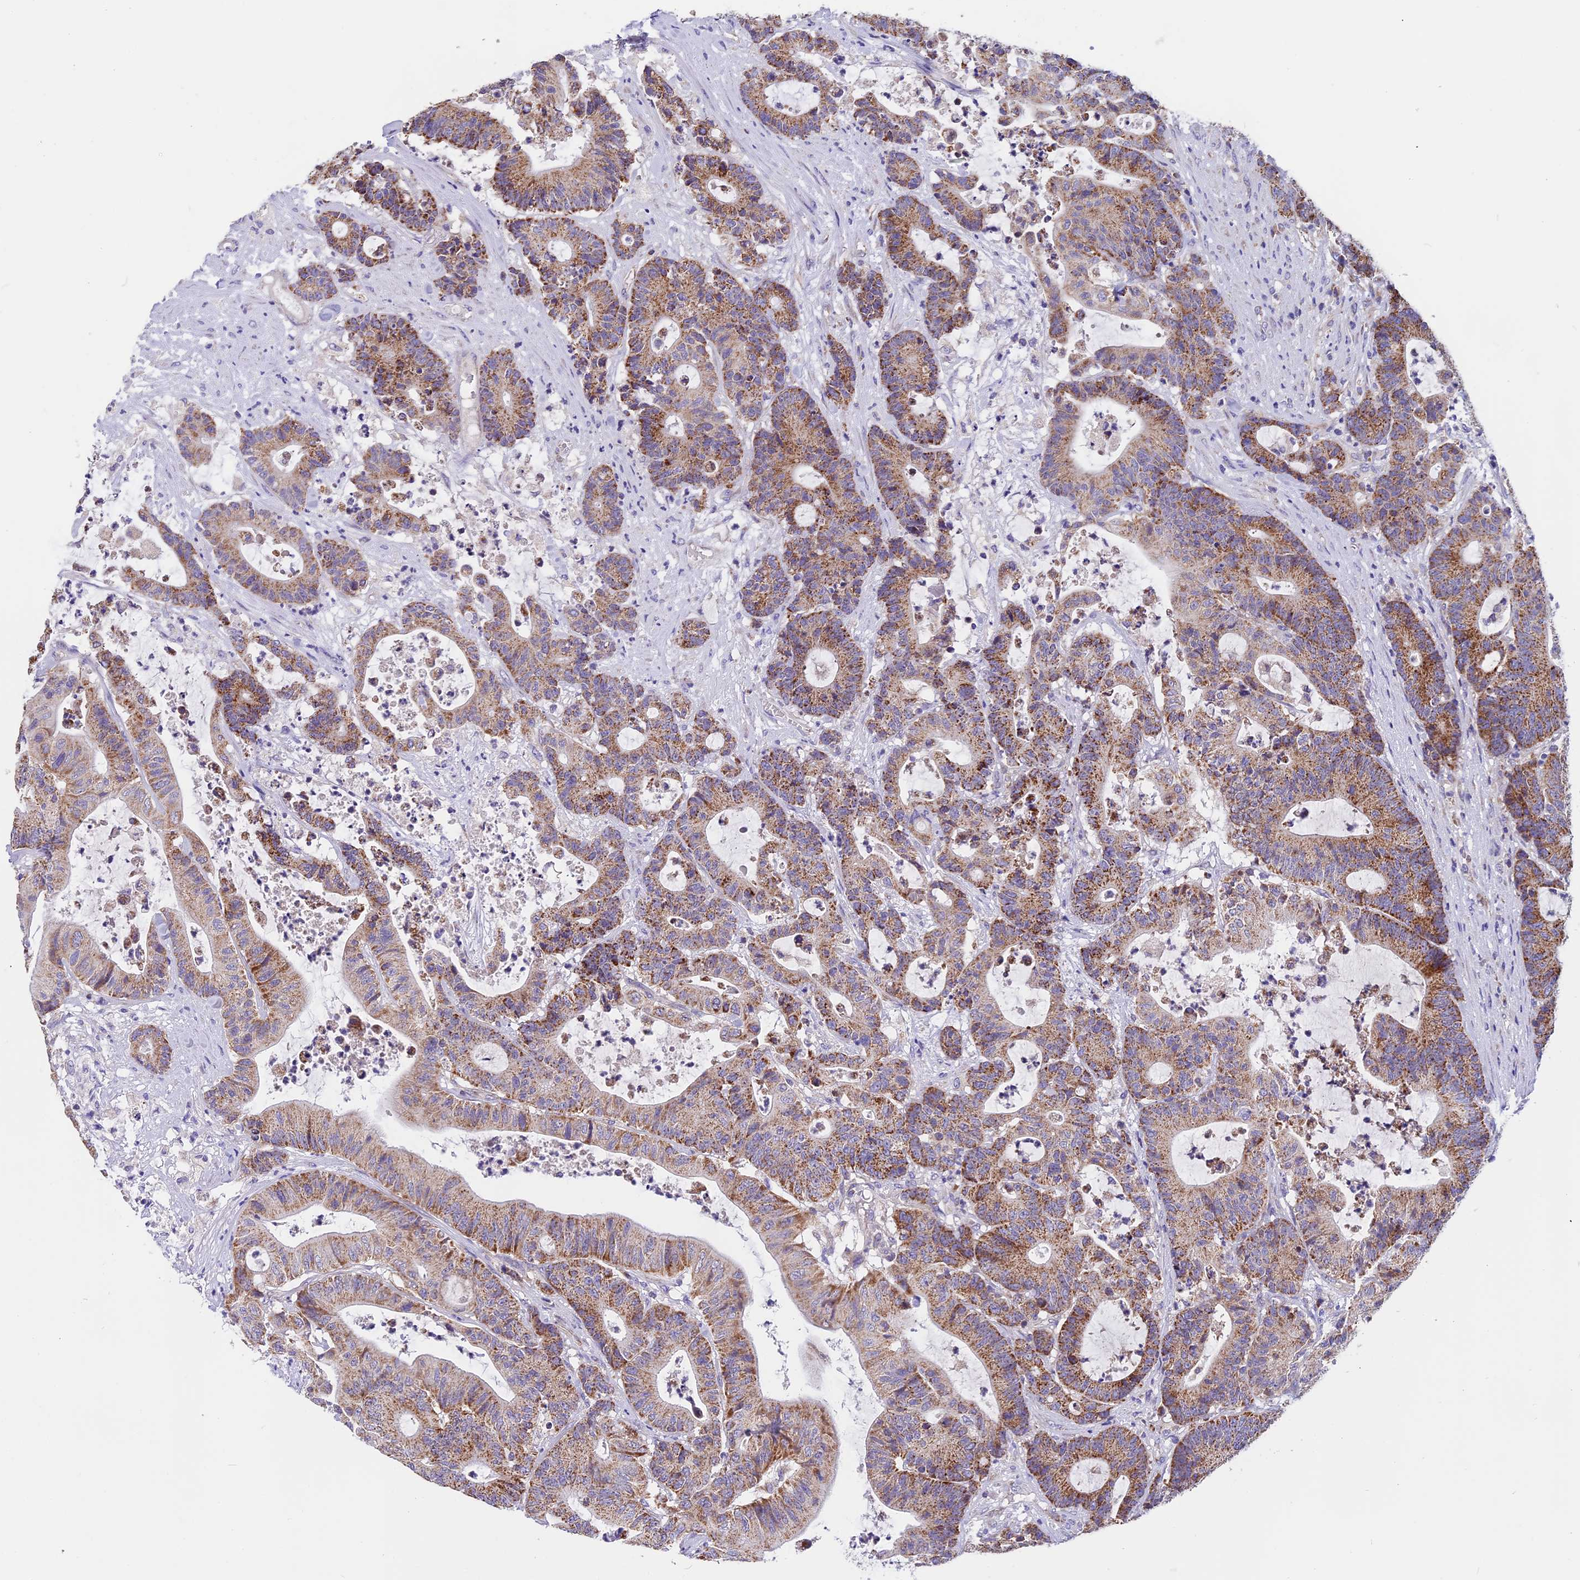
{"staining": {"intensity": "moderate", "quantity": ">75%", "location": "cytoplasmic/membranous"}, "tissue": "colorectal cancer", "cell_type": "Tumor cells", "image_type": "cancer", "snomed": [{"axis": "morphology", "description": "Adenocarcinoma, NOS"}, {"axis": "topography", "description": "Colon"}], "caption": "Human colorectal cancer stained with a protein marker exhibits moderate staining in tumor cells.", "gene": "MGME1", "patient": {"sex": "female", "age": 84}}